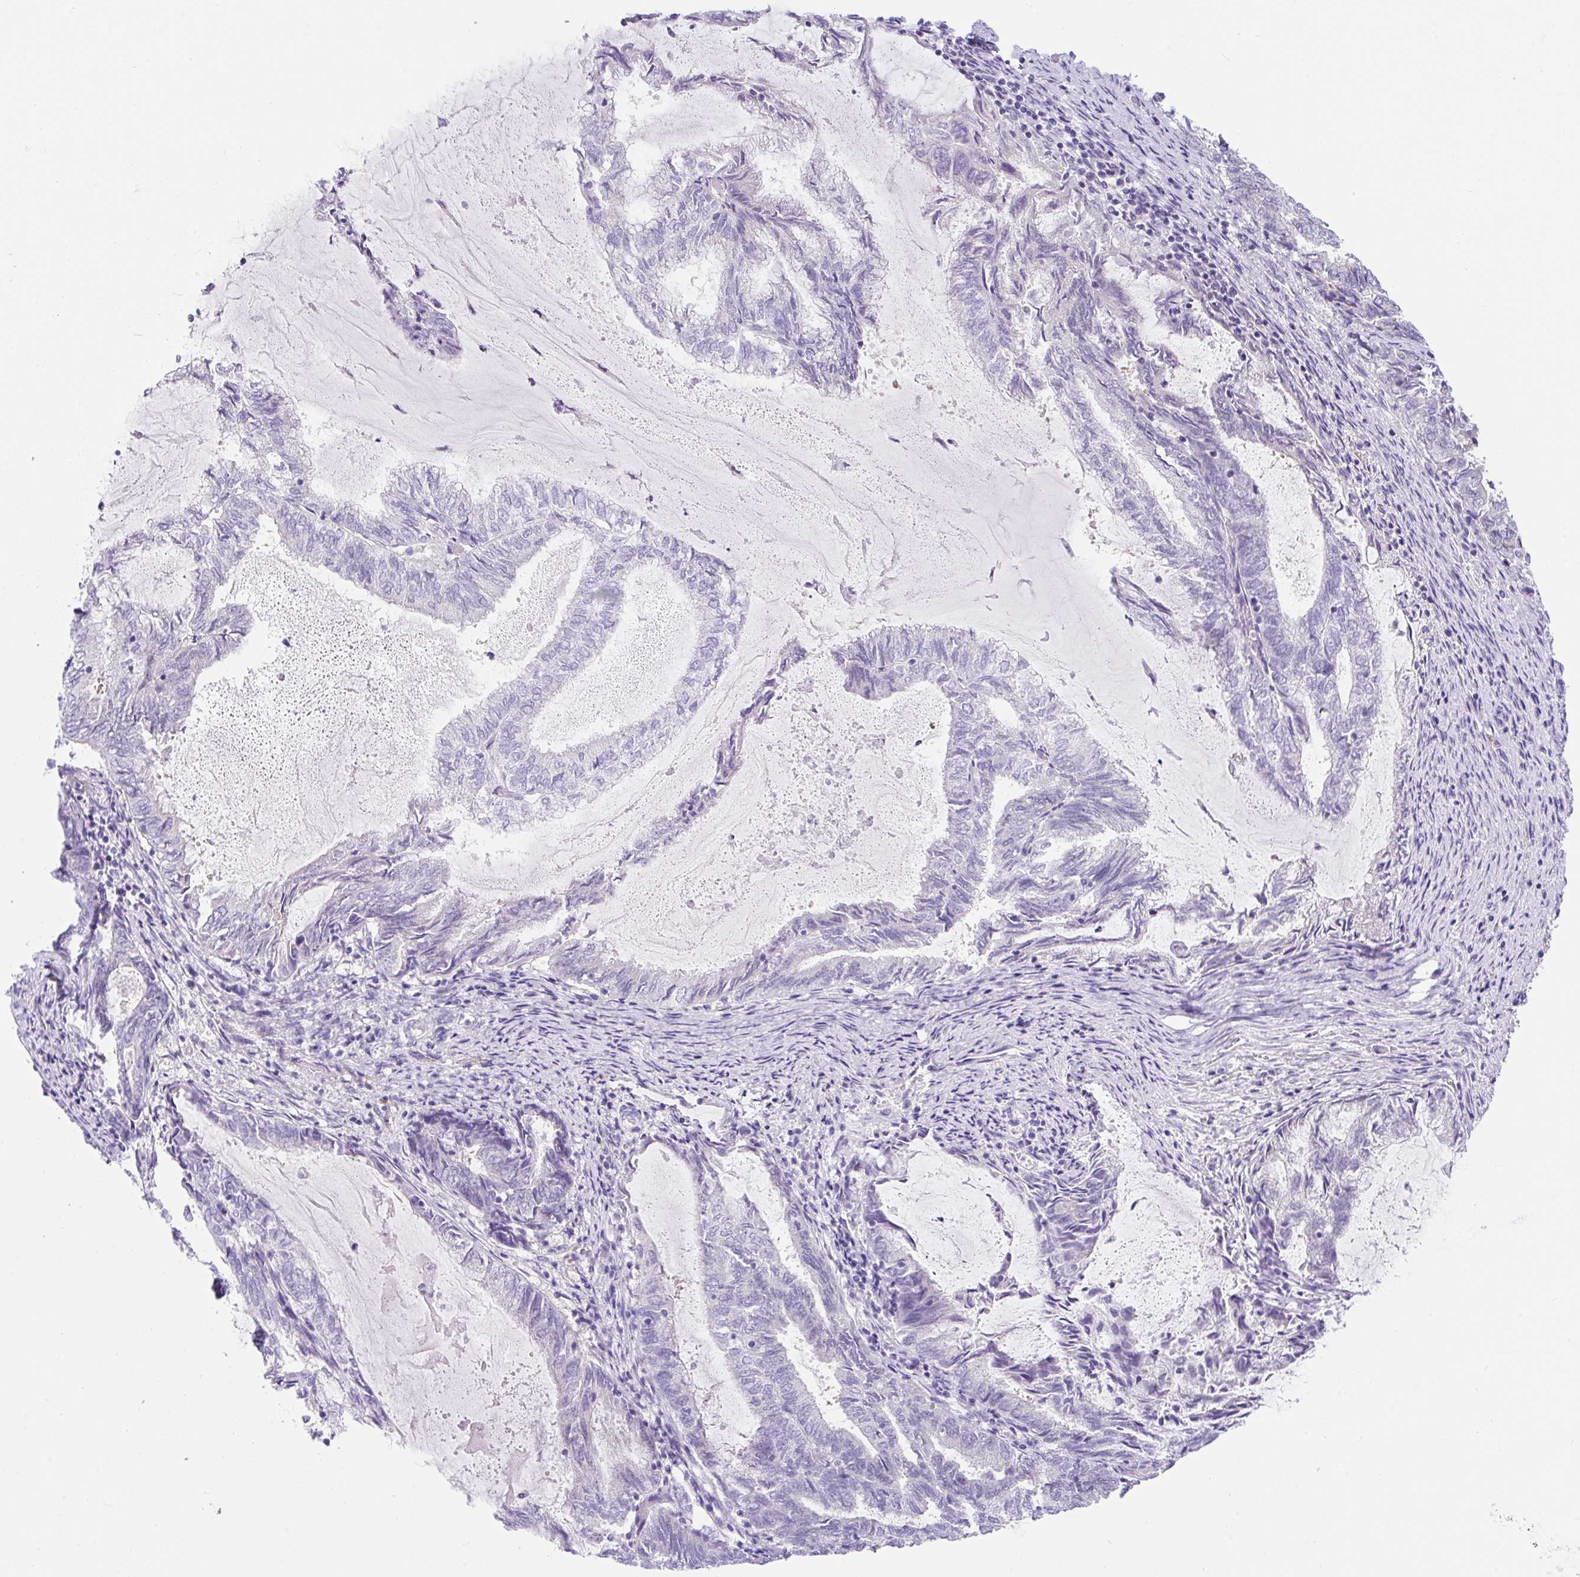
{"staining": {"intensity": "negative", "quantity": "none", "location": "none"}, "tissue": "endometrial cancer", "cell_type": "Tumor cells", "image_type": "cancer", "snomed": [{"axis": "morphology", "description": "Adenocarcinoma, NOS"}, {"axis": "topography", "description": "Endometrium"}], "caption": "Endometrial cancer (adenocarcinoma) was stained to show a protein in brown. There is no significant expression in tumor cells. (DAB (3,3'-diaminobenzidine) IHC visualized using brightfield microscopy, high magnification).", "gene": "GOLGA8A", "patient": {"sex": "female", "age": 80}}